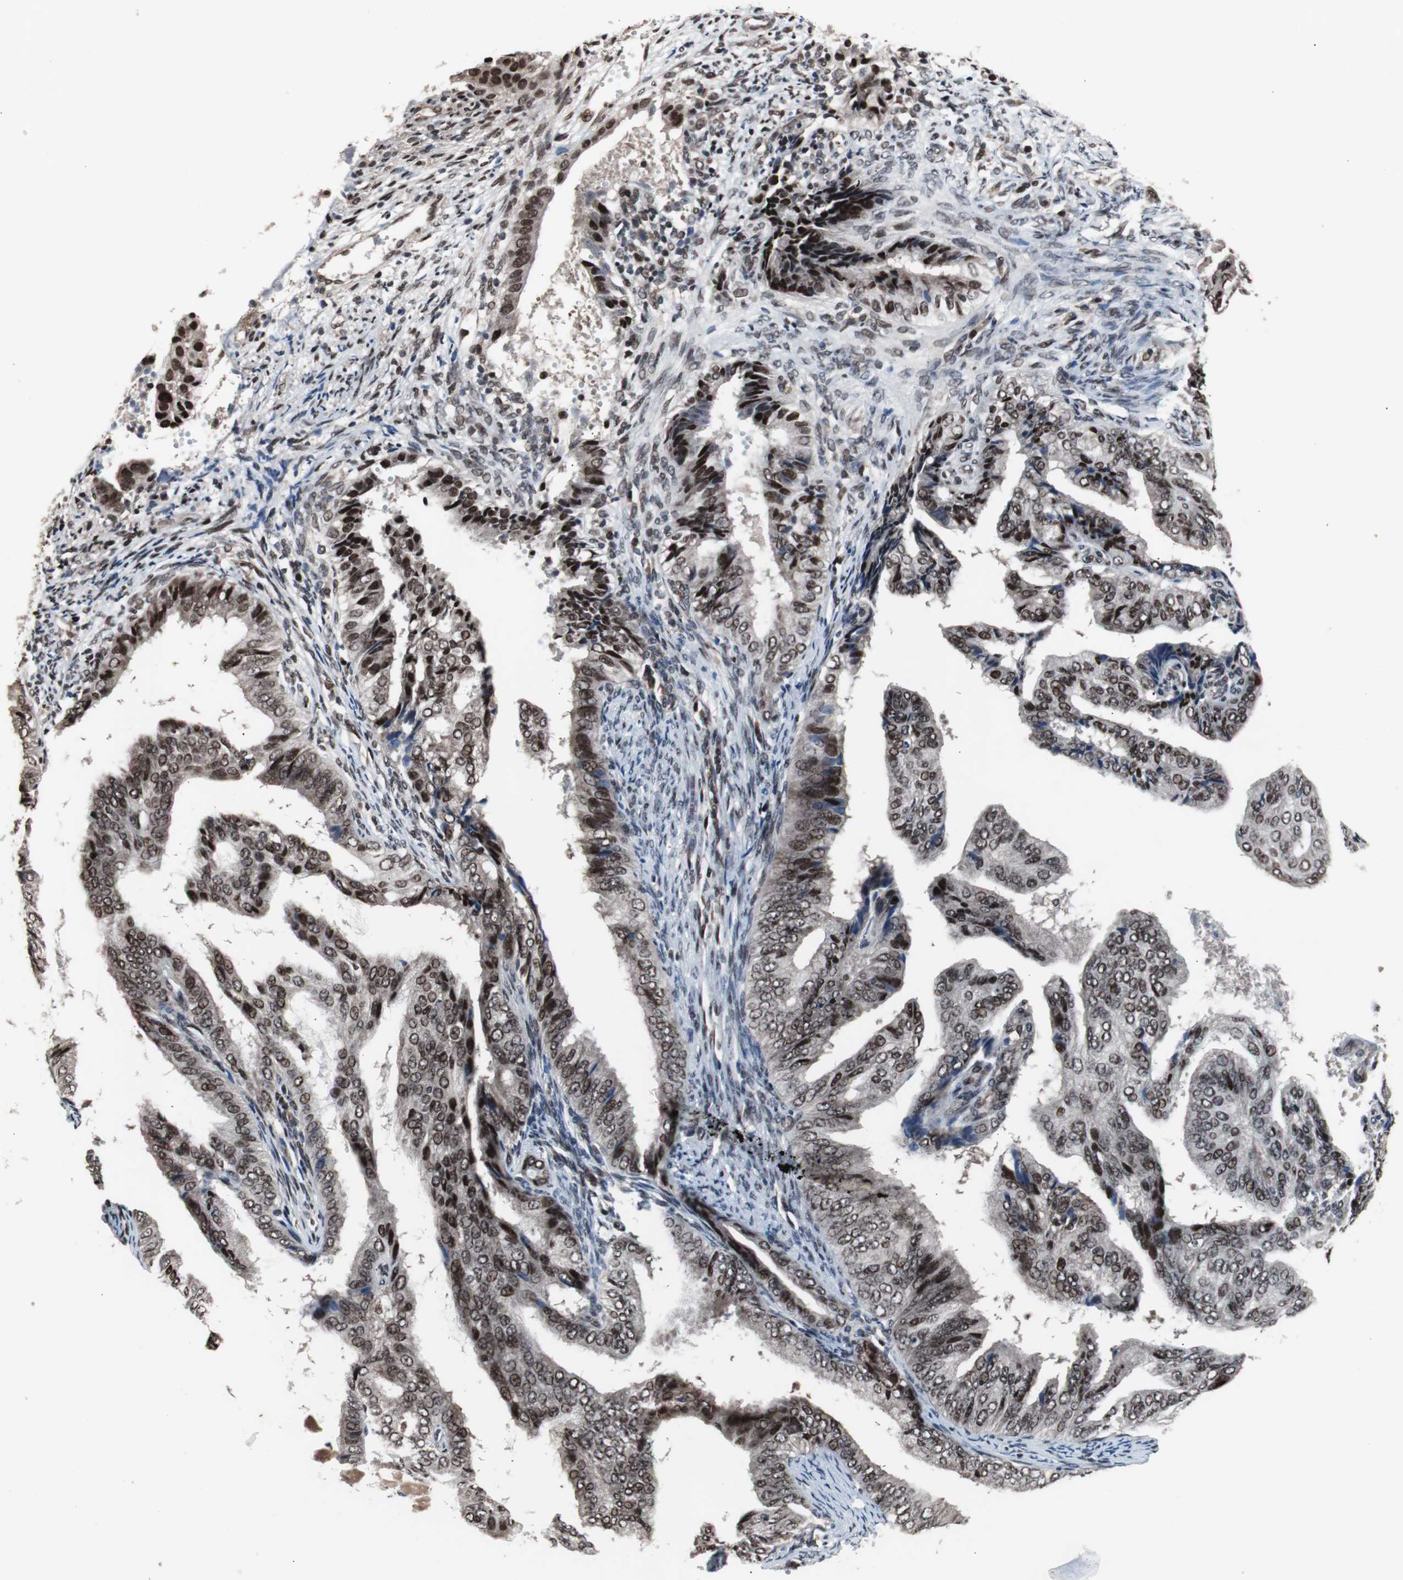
{"staining": {"intensity": "strong", "quantity": ">75%", "location": "nuclear"}, "tissue": "endometrial cancer", "cell_type": "Tumor cells", "image_type": "cancer", "snomed": [{"axis": "morphology", "description": "Adenocarcinoma, NOS"}, {"axis": "topography", "description": "Endometrium"}], "caption": "Immunohistochemistry (IHC) histopathology image of human endometrial adenocarcinoma stained for a protein (brown), which reveals high levels of strong nuclear staining in about >75% of tumor cells.", "gene": "POGZ", "patient": {"sex": "female", "age": 58}}